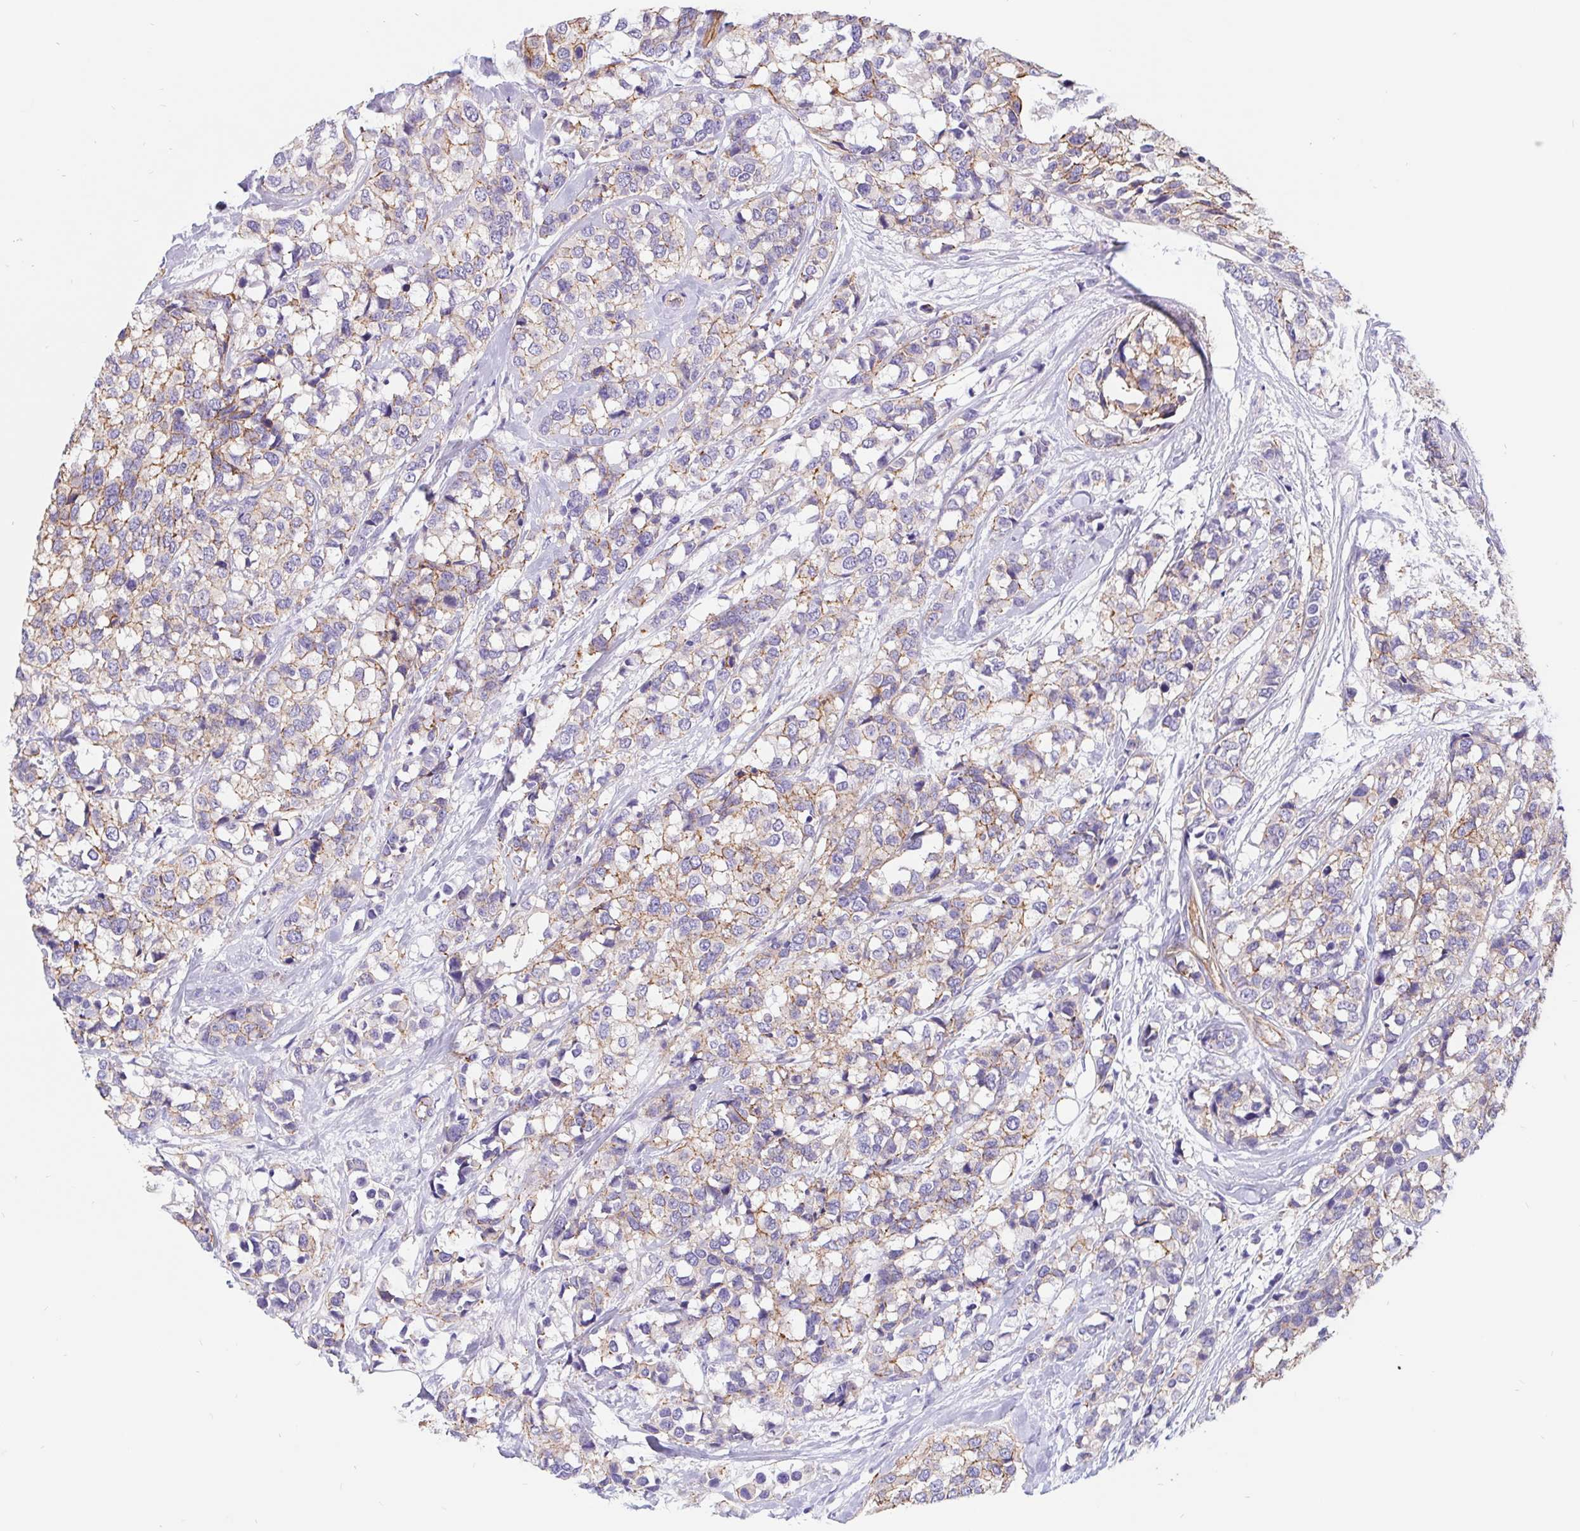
{"staining": {"intensity": "weak", "quantity": "25%-75%", "location": "cytoplasmic/membranous"}, "tissue": "breast cancer", "cell_type": "Tumor cells", "image_type": "cancer", "snomed": [{"axis": "morphology", "description": "Lobular carcinoma"}, {"axis": "topography", "description": "Breast"}], "caption": "Approximately 25%-75% of tumor cells in human breast cancer (lobular carcinoma) demonstrate weak cytoplasmic/membranous protein positivity as visualized by brown immunohistochemical staining.", "gene": "LIMCH1", "patient": {"sex": "female", "age": 59}}